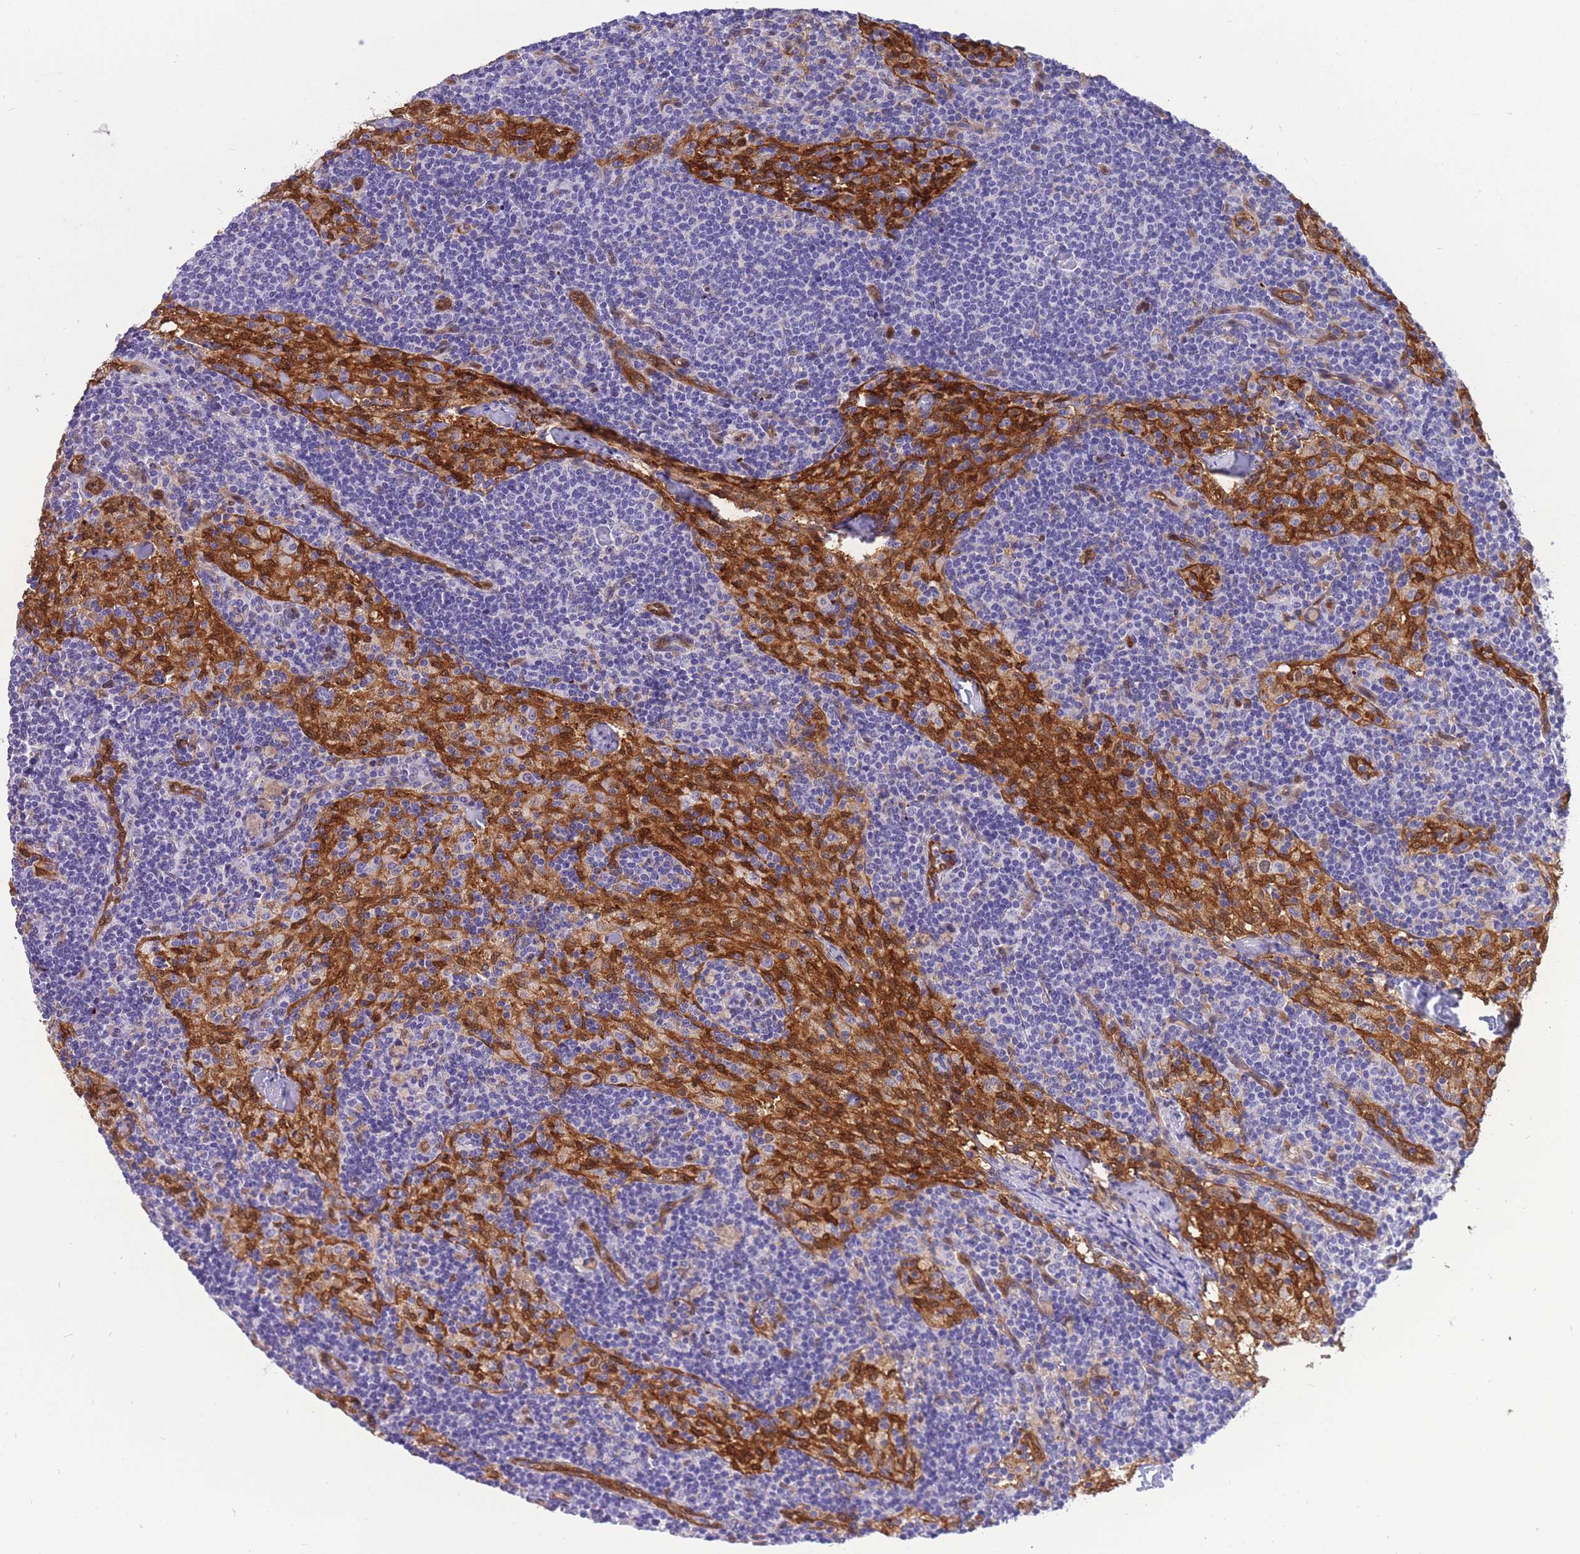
{"staining": {"intensity": "negative", "quantity": "none", "location": "none"}, "tissue": "lymph node", "cell_type": "Germinal center cells", "image_type": "normal", "snomed": [{"axis": "morphology", "description": "Normal tissue, NOS"}, {"axis": "topography", "description": "Lymph node"}], "caption": "Lymph node stained for a protein using IHC displays no expression germinal center cells.", "gene": "SULT1A1", "patient": {"sex": "female", "age": 42}}